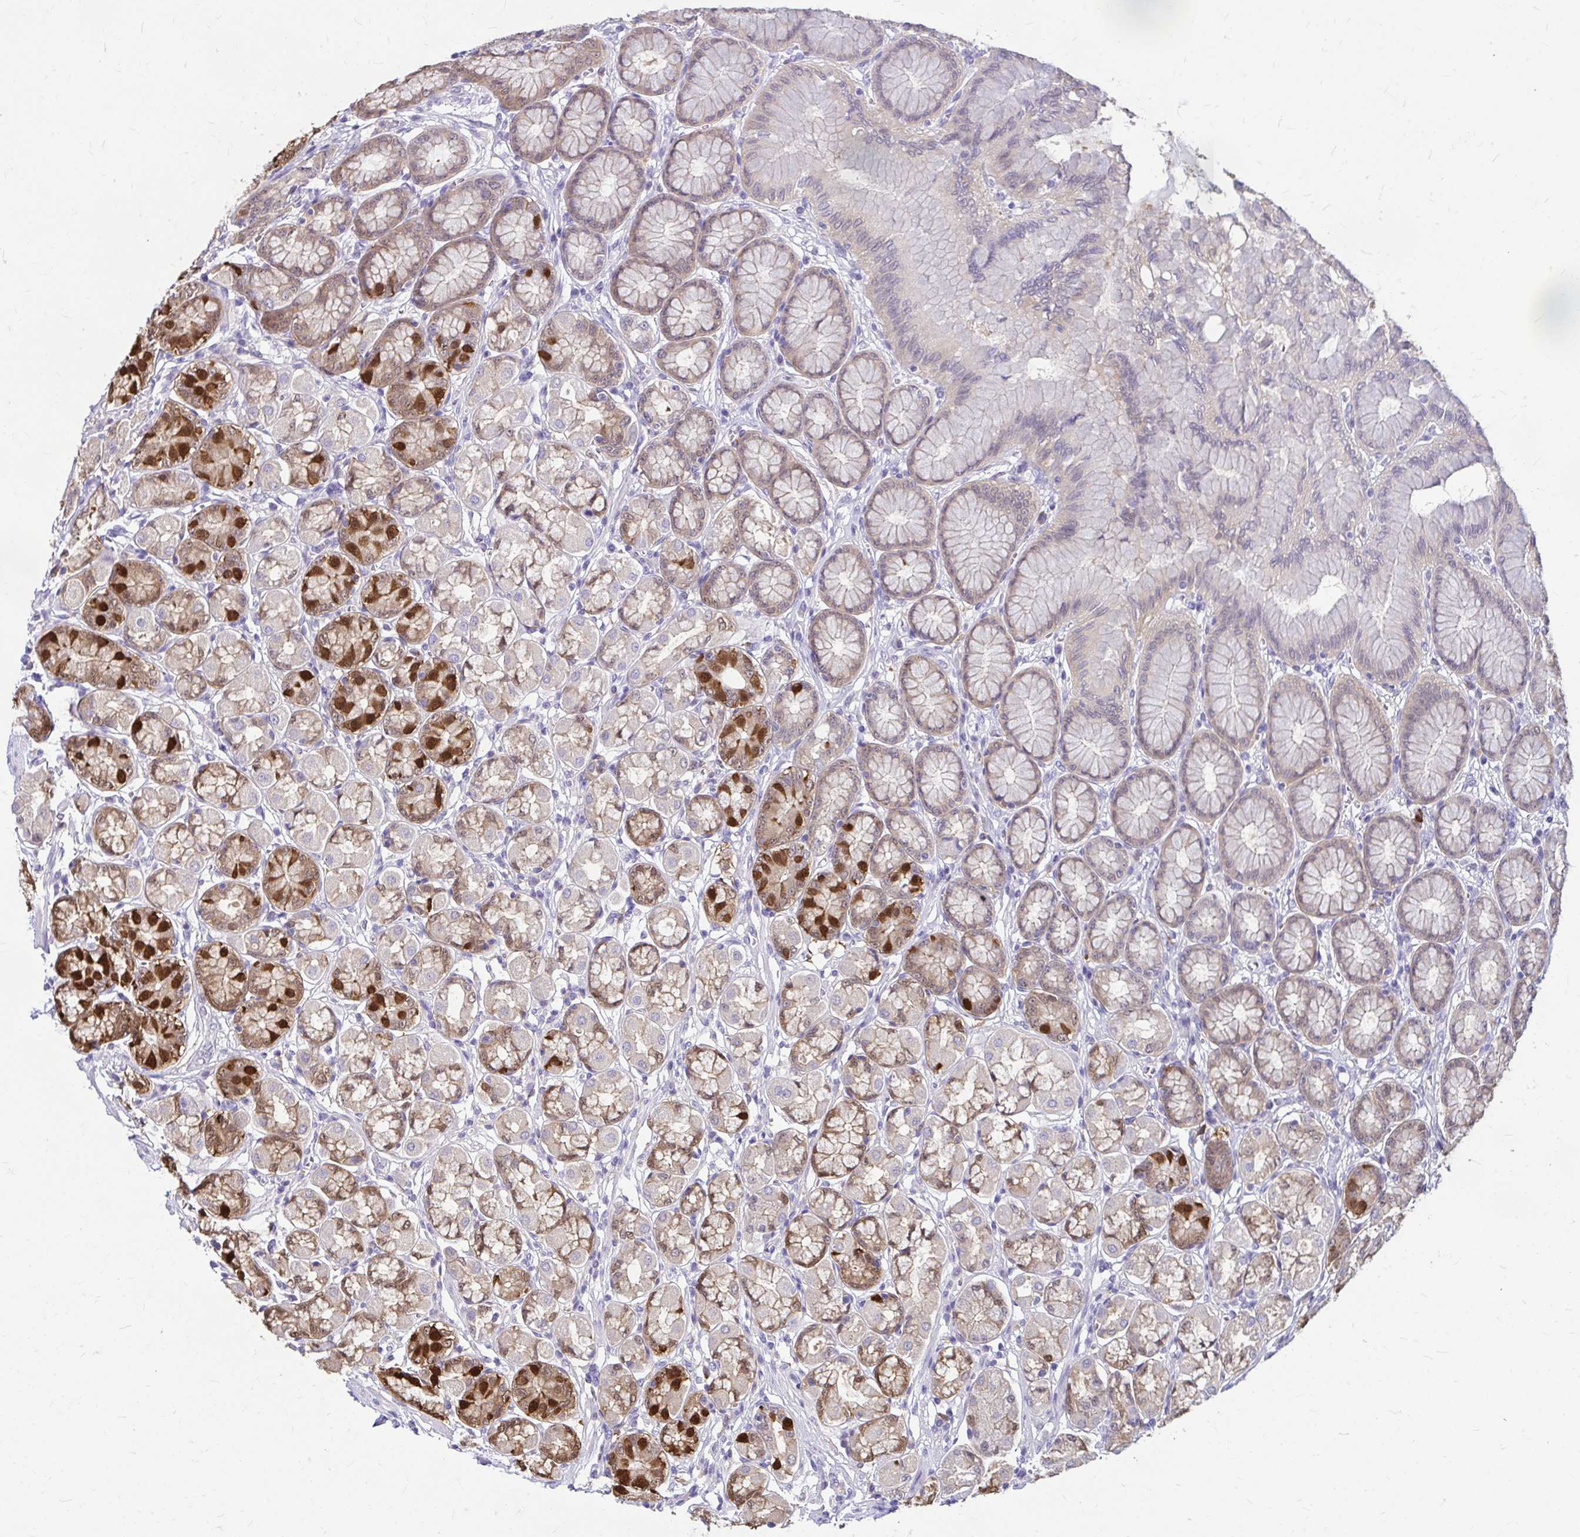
{"staining": {"intensity": "moderate", "quantity": "25%-75%", "location": "cytoplasmic/membranous,nuclear"}, "tissue": "stomach", "cell_type": "Glandular cells", "image_type": "normal", "snomed": [{"axis": "morphology", "description": "Normal tissue, NOS"}, {"axis": "topography", "description": "Stomach"}, {"axis": "topography", "description": "Stomach, lower"}], "caption": "Human stomach stained for a protein (brown) reveals moderate cytoplasmic/membranous,nuclear positive staining in about 25%-75% of glandular cells.", "gene": "IDH1", "patient": {"sex": "male", "age": 76}}